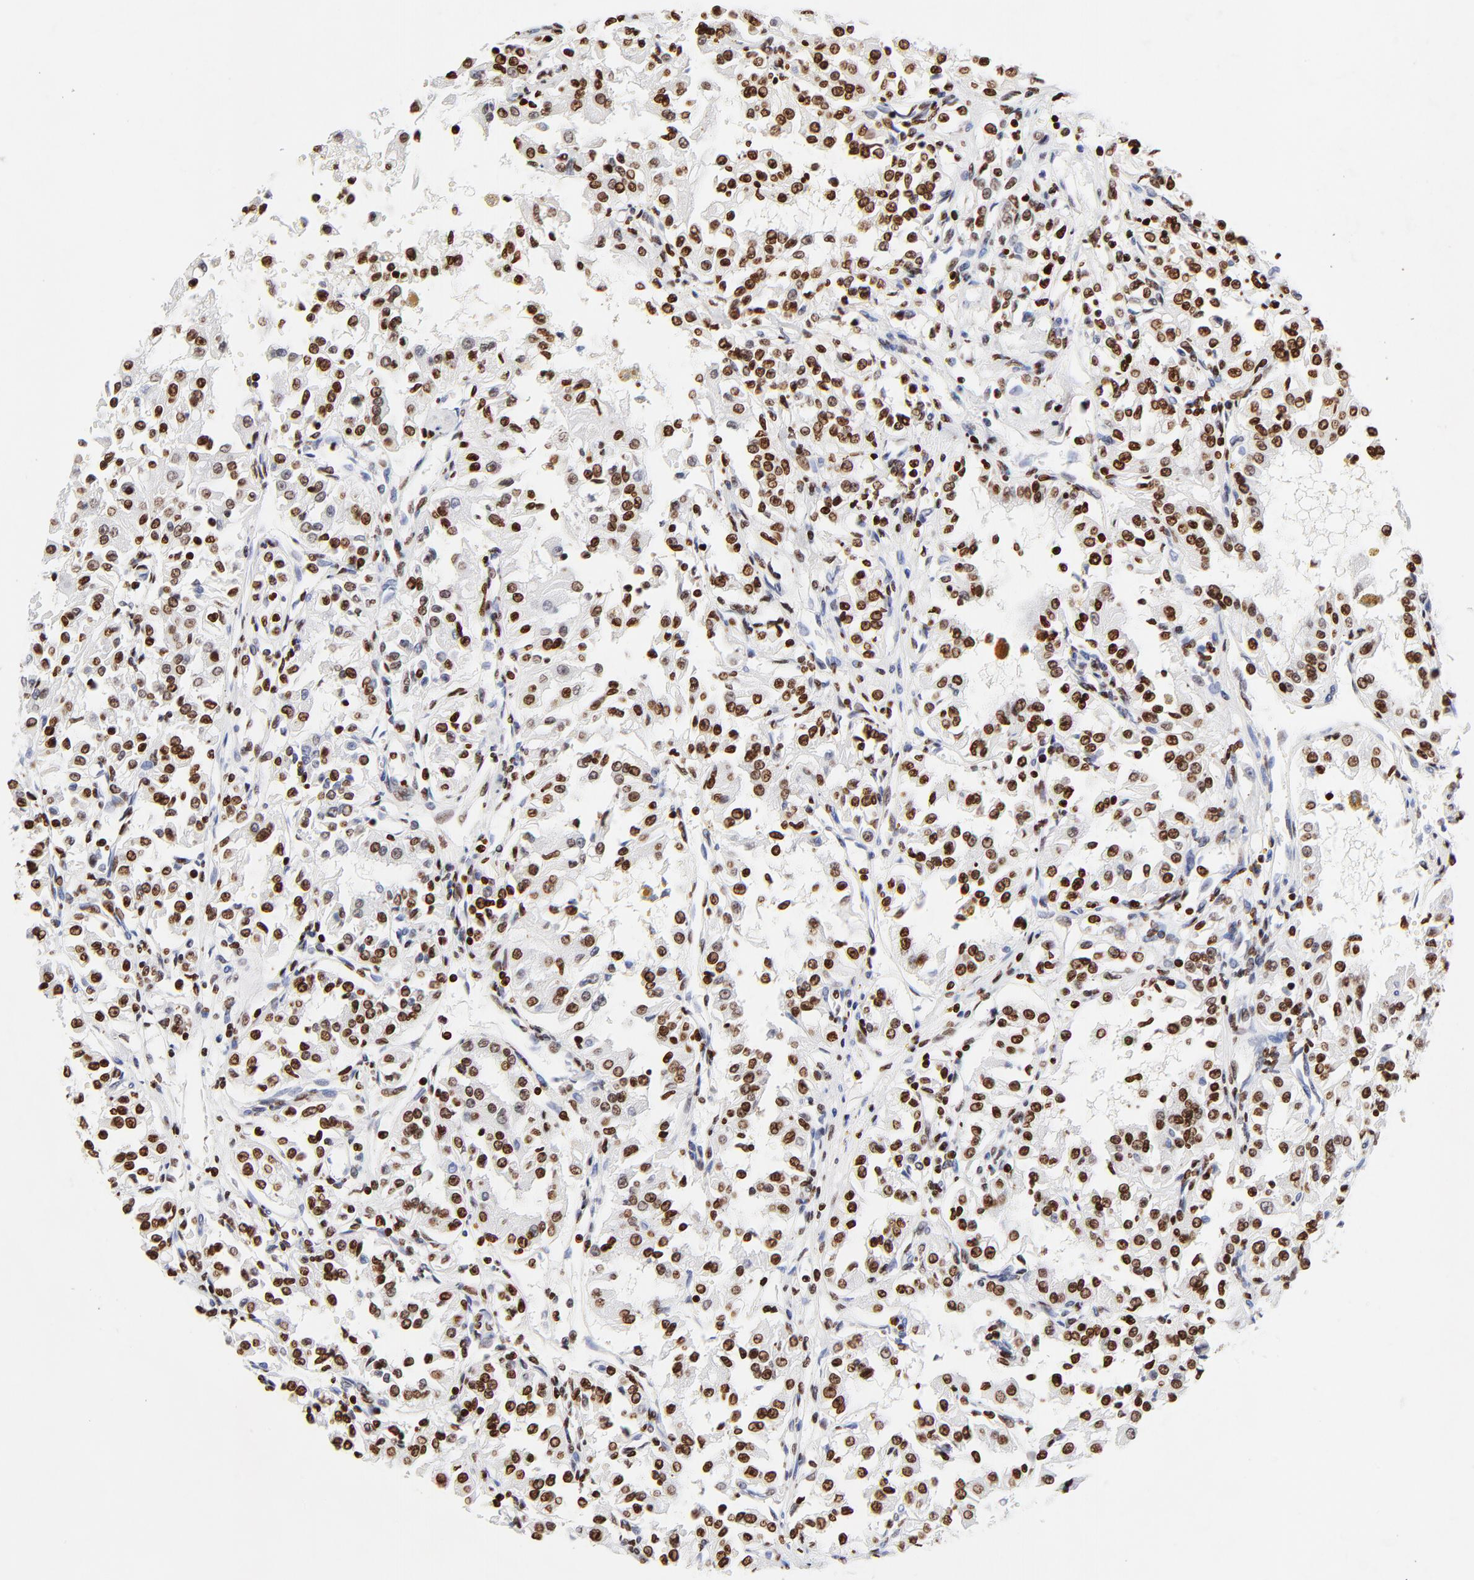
{"staining": {"intensity": "strong", "quantity": ">75%", "location": "nuclear"}, "tissue": "renal cancer", "cell_type": "Tumor cells", "image_type": "cancer", "snomed": [{"axis": "morphology", "description": "Adenocarcinoma, NOS"}, {"axis": "topography", "description": "Kidney"}], "caption": "Strong nuclear protein staining is identified in approximately >75% of tumor cells in renal adenocarcinoma.", "gene": "FBH1", "patient": {"sex": "male", "age": 78}}